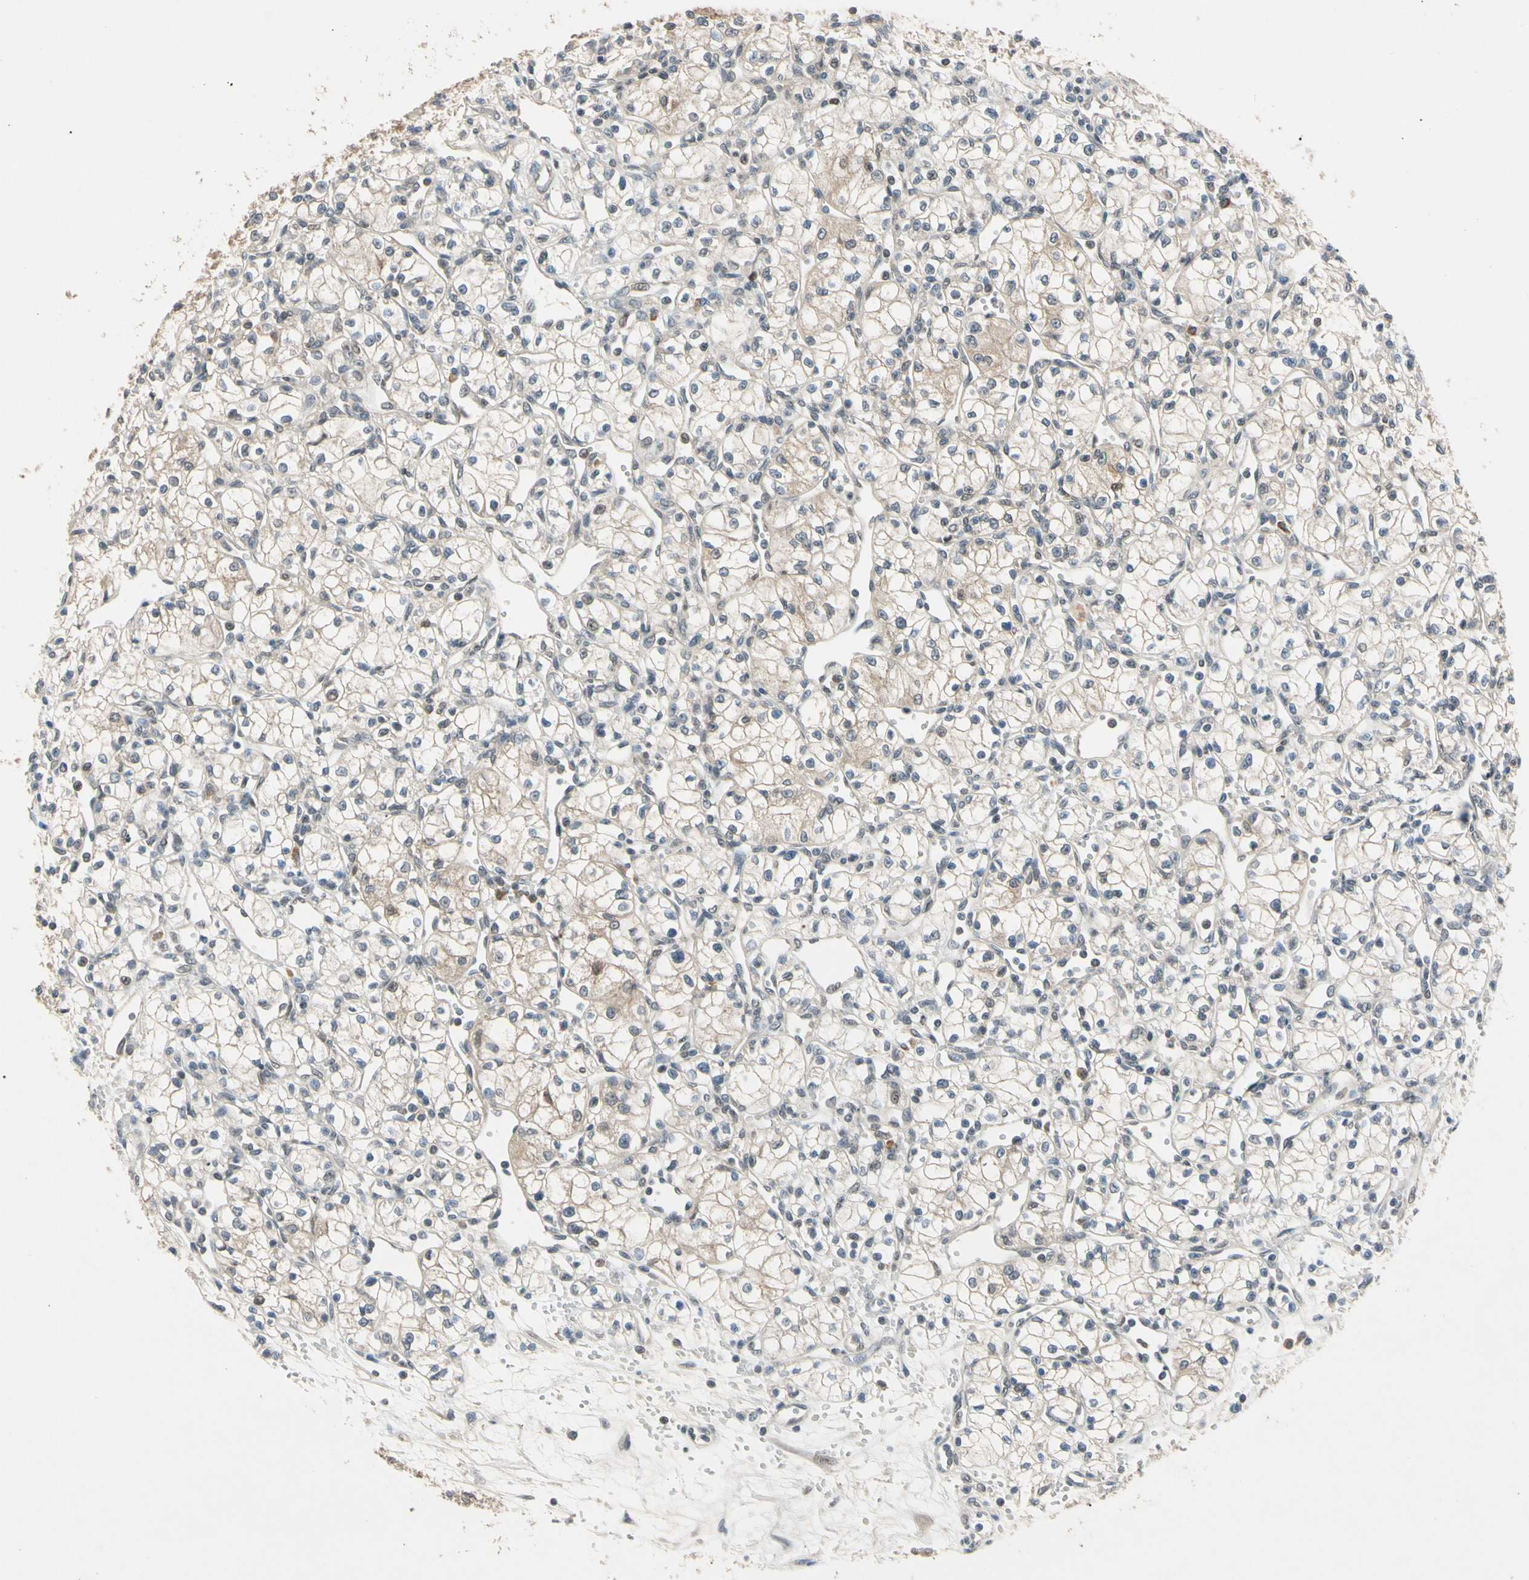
{"staining": {"intensity": "weak", "quantity": "<25%", "location": "cytoplasmic/membranous"}, "tissue": "renal cancer", "cell_type": "Tumor cells", "image_type": "cancer", "snomed": [{"axis": "morphology", "description": "Normal tissue, NOS"}, {"axis": "morphology", "description": "Adenocarcinoma, NOS"}, {"axis": "topography", "description": "Kidney"}], "caption": "Histopathology image shows no significant protein expression in tumor cells of renal adenocarcinoma.", "gene": "RIOX2", "patient": {"sex": "male", "age": 59}}